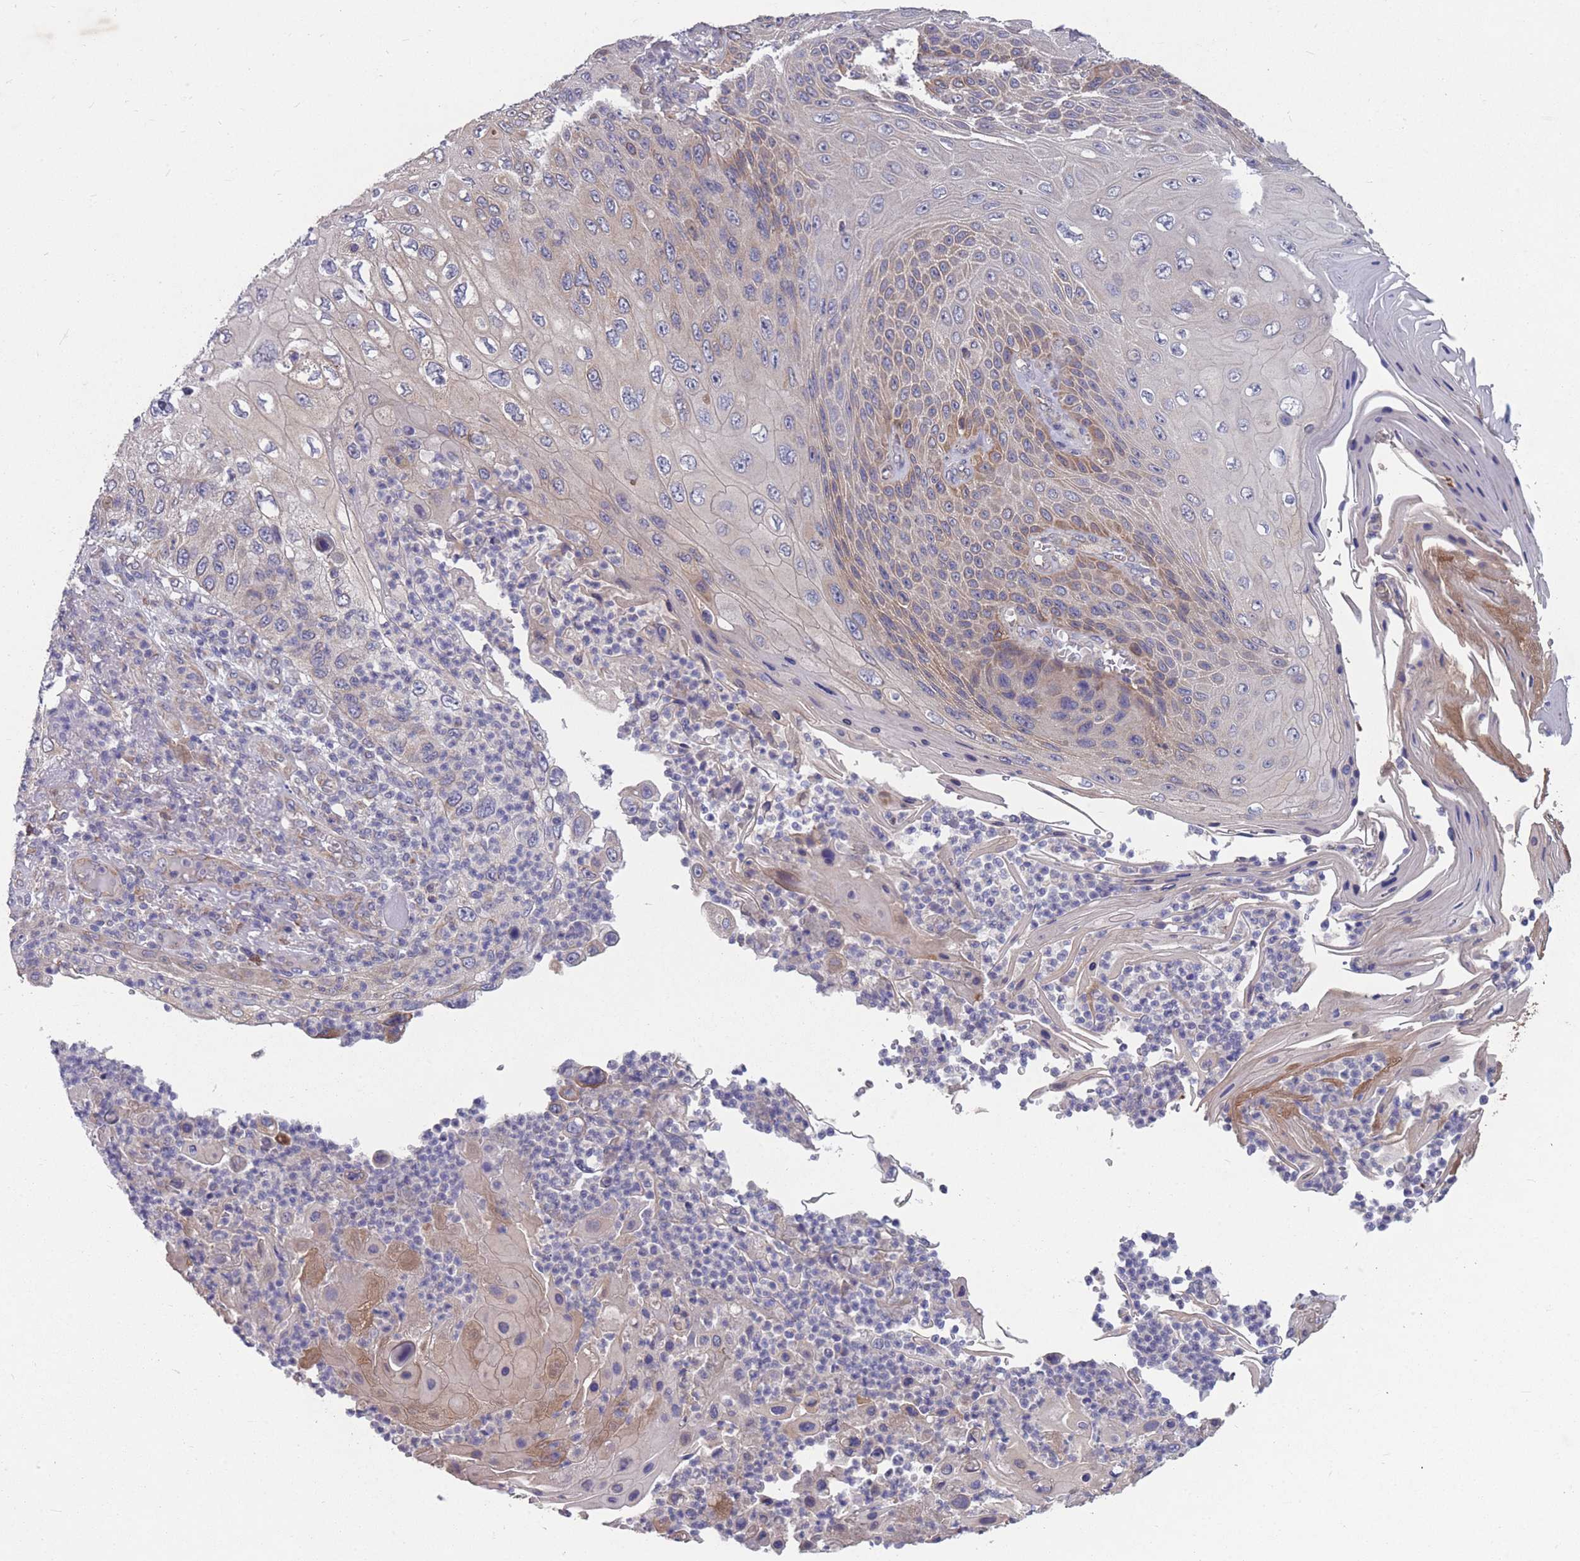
{"staining": {"intensity": "moderate", "quantity": "<25%", "location": "cytoplasmic/membranous"}, "tissue": "skin cancer", "cell_type": "Tumor cells", "image_type": "cancer", "snomed": [{"axis": "morphology", "description": "Squamous cell carcinoma, NOS"}, {"axis": "topography", "description": "Skin"}], "caption": "Protein analysis of skin cancer tissue exhibits moderate cytoplasmic/membranous staining in about <25% of tumor cells.", "gene": "STIM2", "patient": {"sex": "female", "age": 88}}